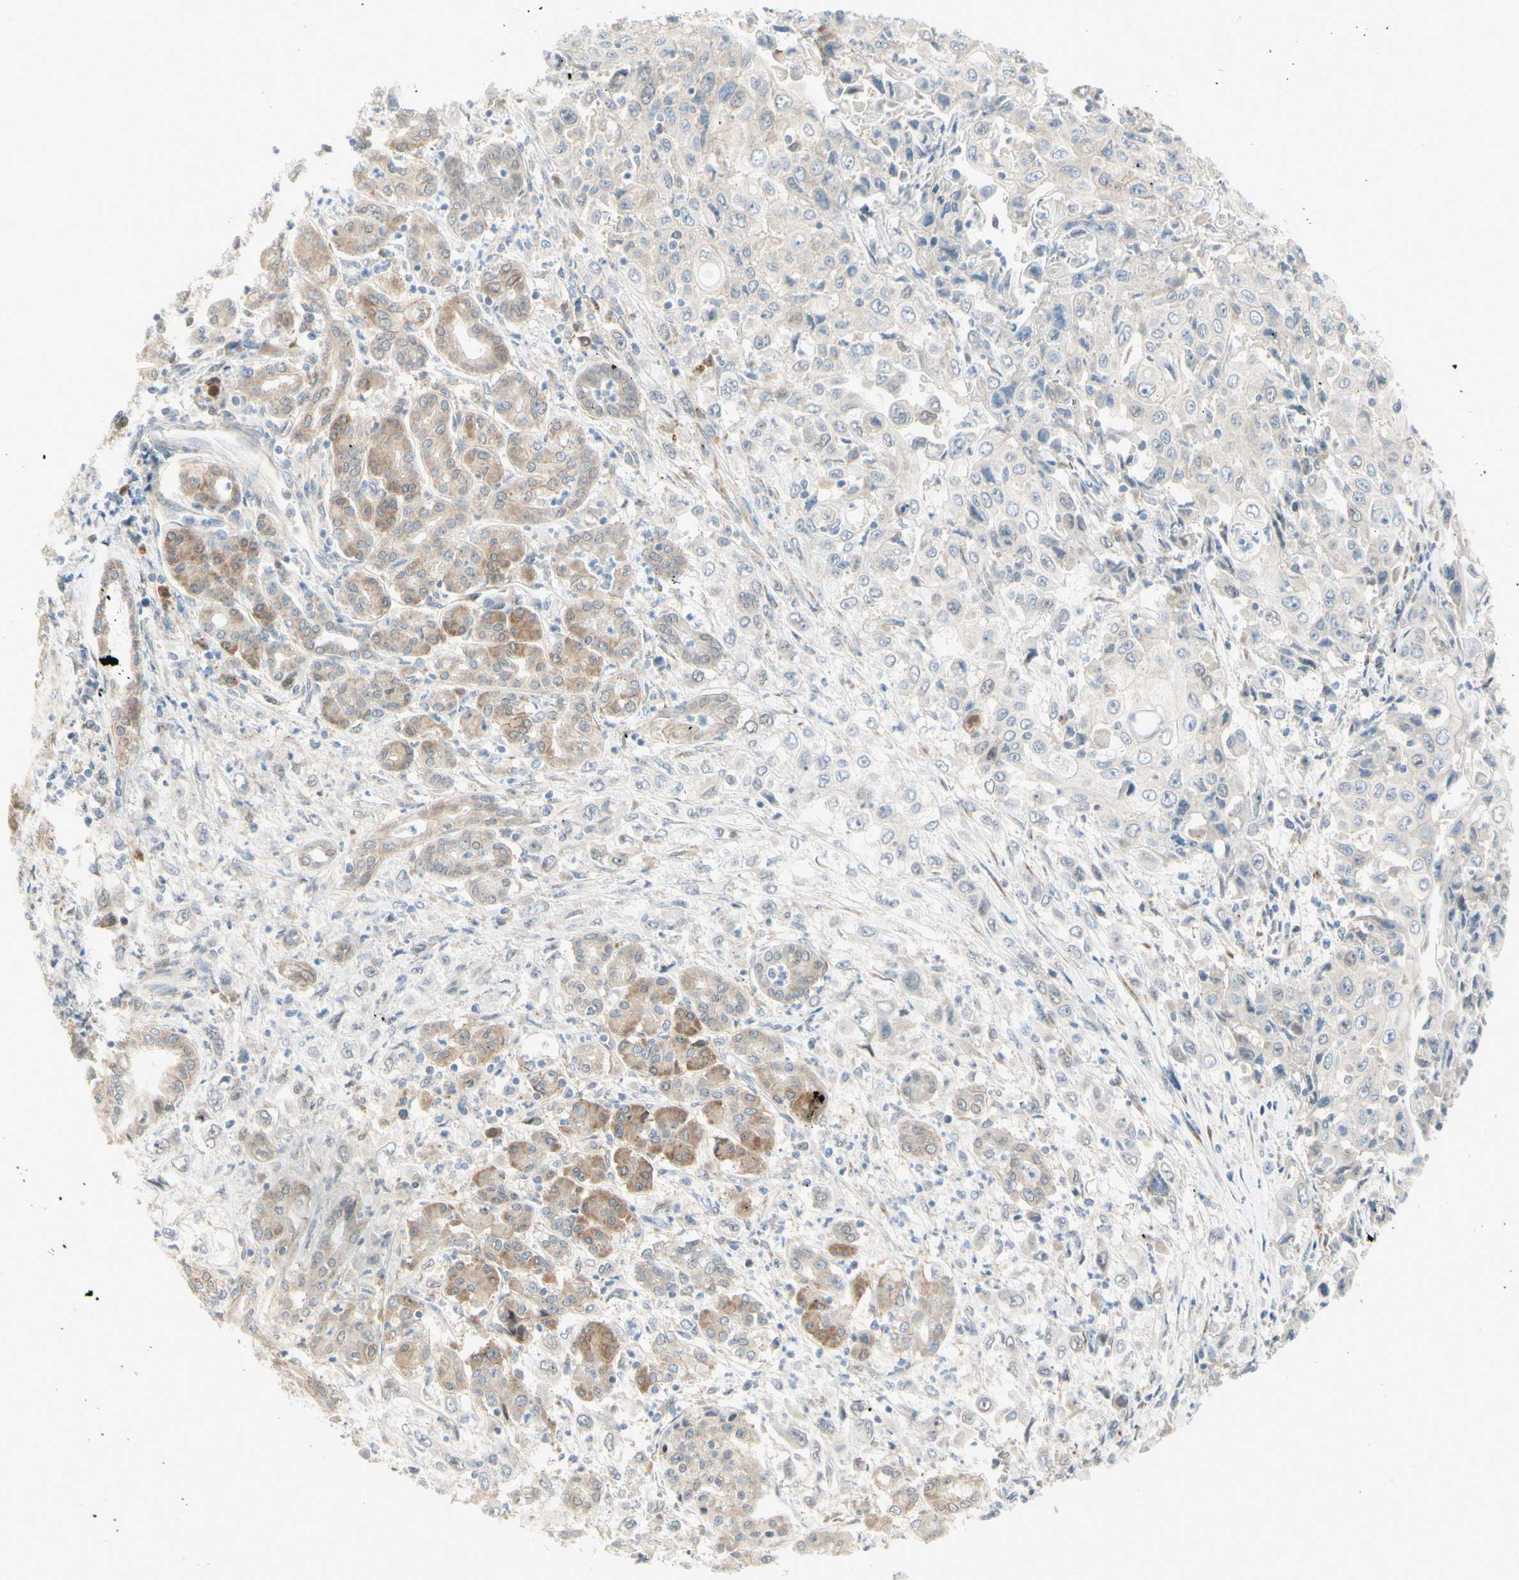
{"staining": {"intensity": "weak", "quantity": "<25%", "location": "cytoplasmic/membranous"}, "tissue": "pancreatic cancer", "cell_type": "Tumor cells", "image_type": "cancer", "snomed": [{"axis": "morphology", "description": "Adenocarcinoma, NOS"}, {"axis": "topography", "description": "Pancreas"}], "caption": "Tumor cells are negative for protein expression in human pancreatic cancer.", "gene": "PTTG1", "patient": {"sex": "male", "age": 70}}